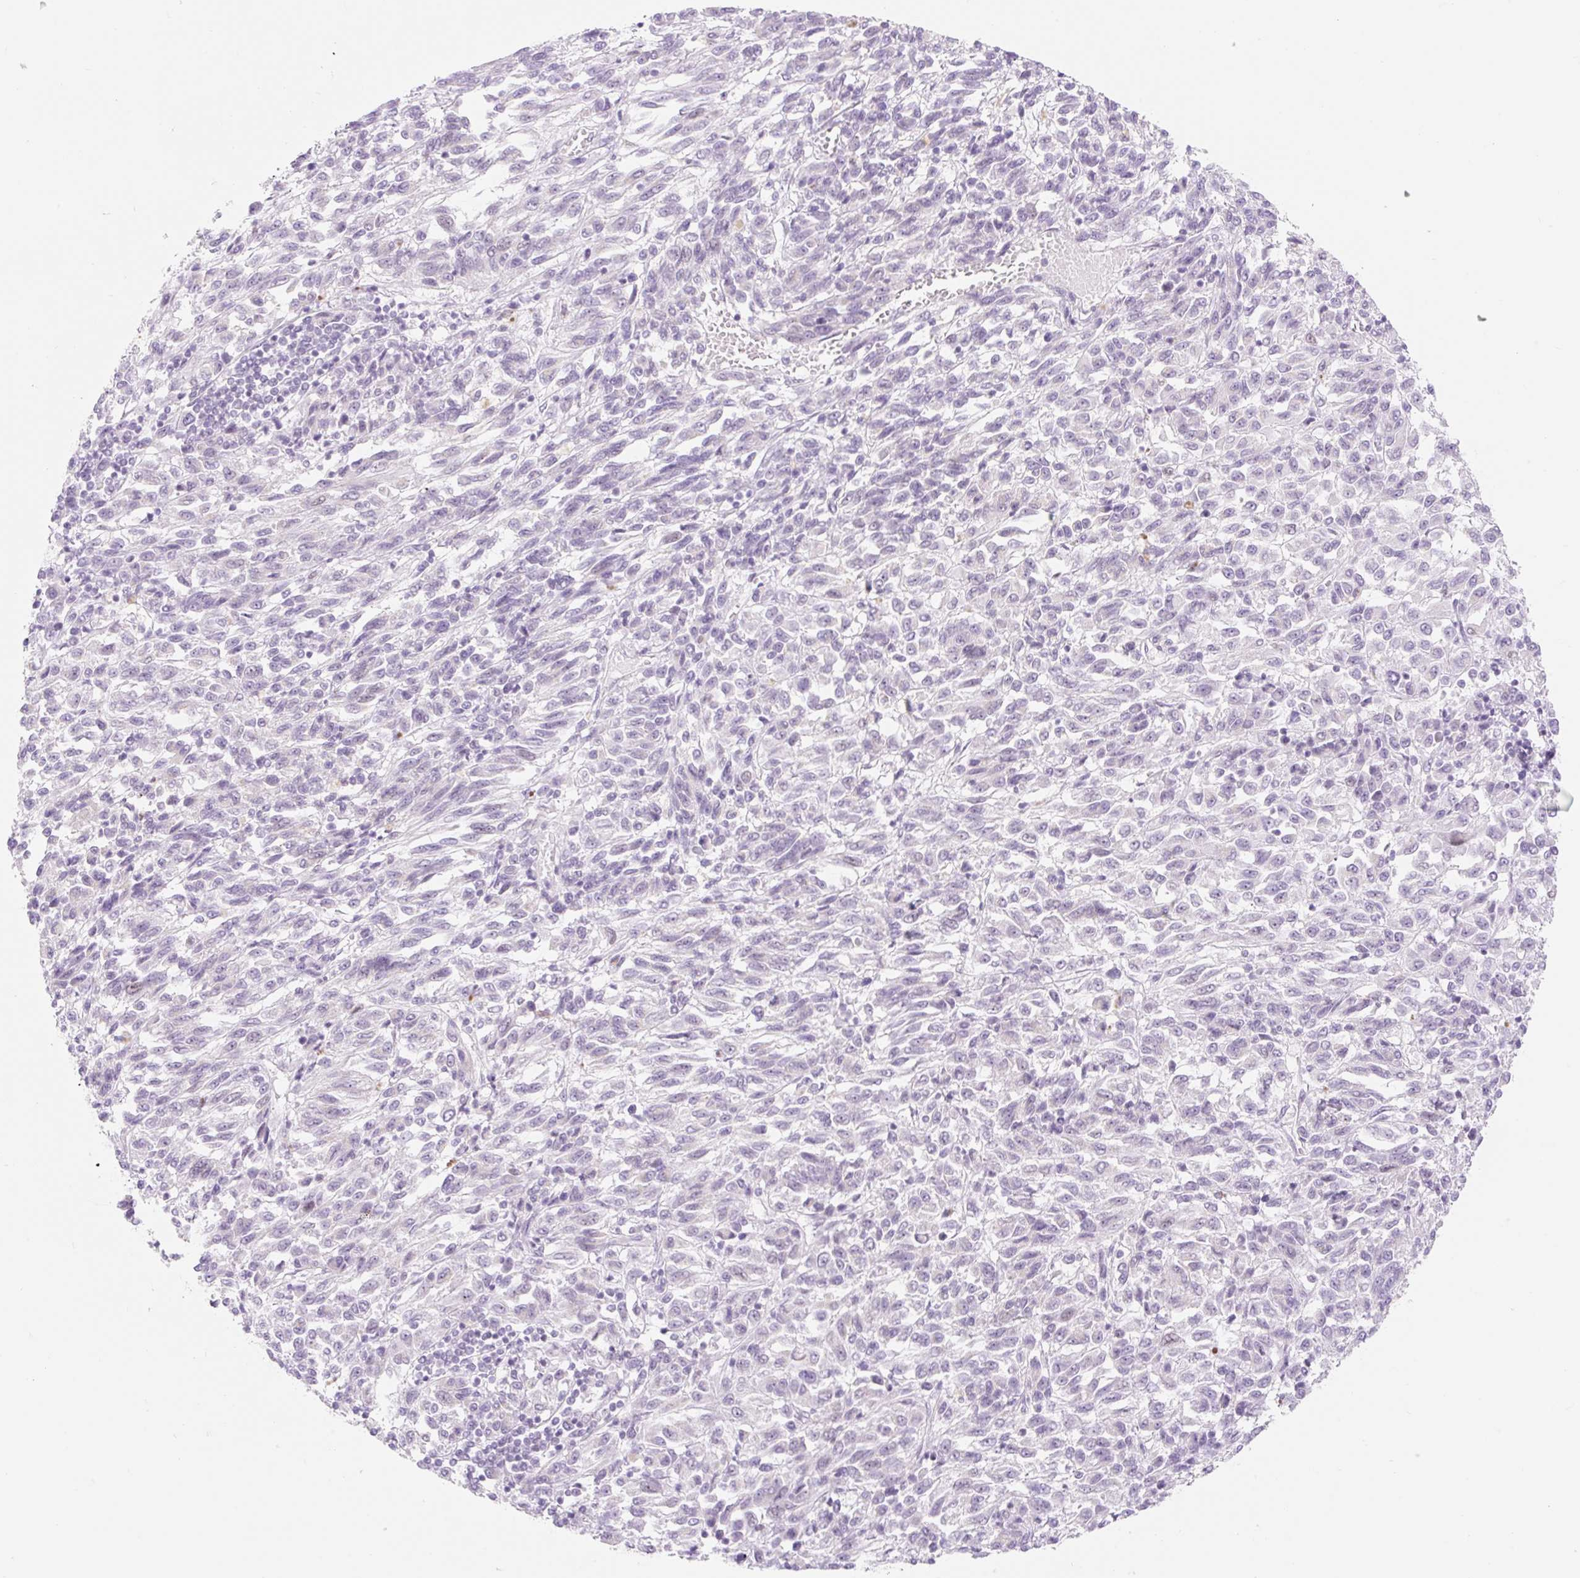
{"staining": {"intensity": "negative", "quantity": "none", "location": "none"}, "tissue": "melanoma", "cell_type": "Tumor cells", "image_type": "cancer", "snomed": [{"axis": "morphology", "description": "Malignant melanoma, Metastatic site"}, {"axis": "topography", "description": "Lung"}], "caption": "IHC micrograph of neoplastic tissue: human malignant melanoma (metastatic site) stained with DAB reveals no significant protein expression in tumor cells.", "gene": "H2BW1", "patient": {"sex": "male", "age": 64}}